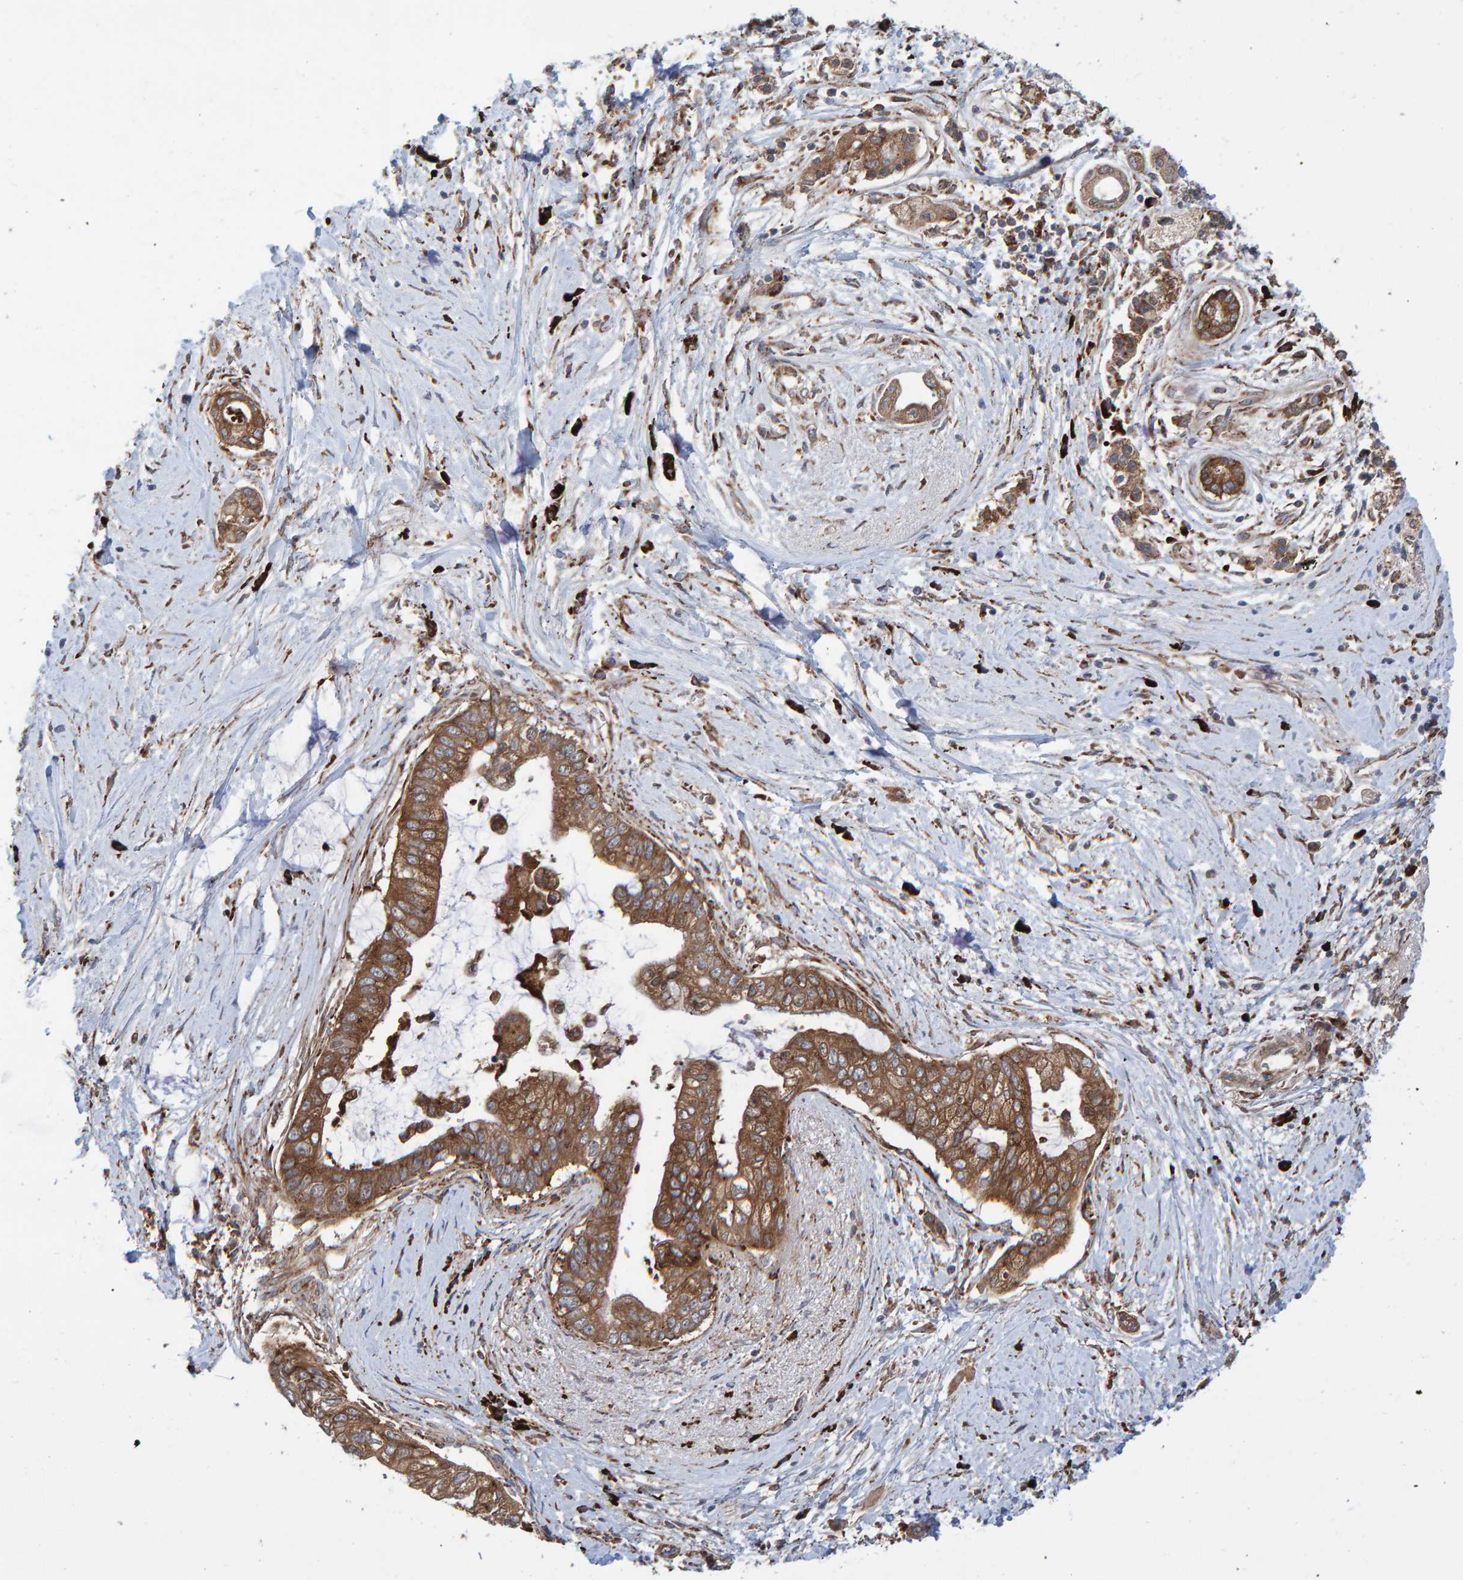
{"staining": {"intensity": "moderate", "quantity": ">75%", "location": "cytoplasmic/membranous"}, "tissue": "pancreatic cancer", "cell_type": "Tumor cells", "image_type": "cancer", "snomed": [{"axis": "morphology", "description": "Adenocarcinoma, NOS"}, {"axis": "topography", "description": "Pancreas"}], "caption": "Tumor cells reveal medium levels of moderate cytoplasmic/membranous positivity in about >75% of cells in adenocarcinoma (pancreatic).", "gene": "KIAA0753", "patient": {"sex": "male", "age": 59}}